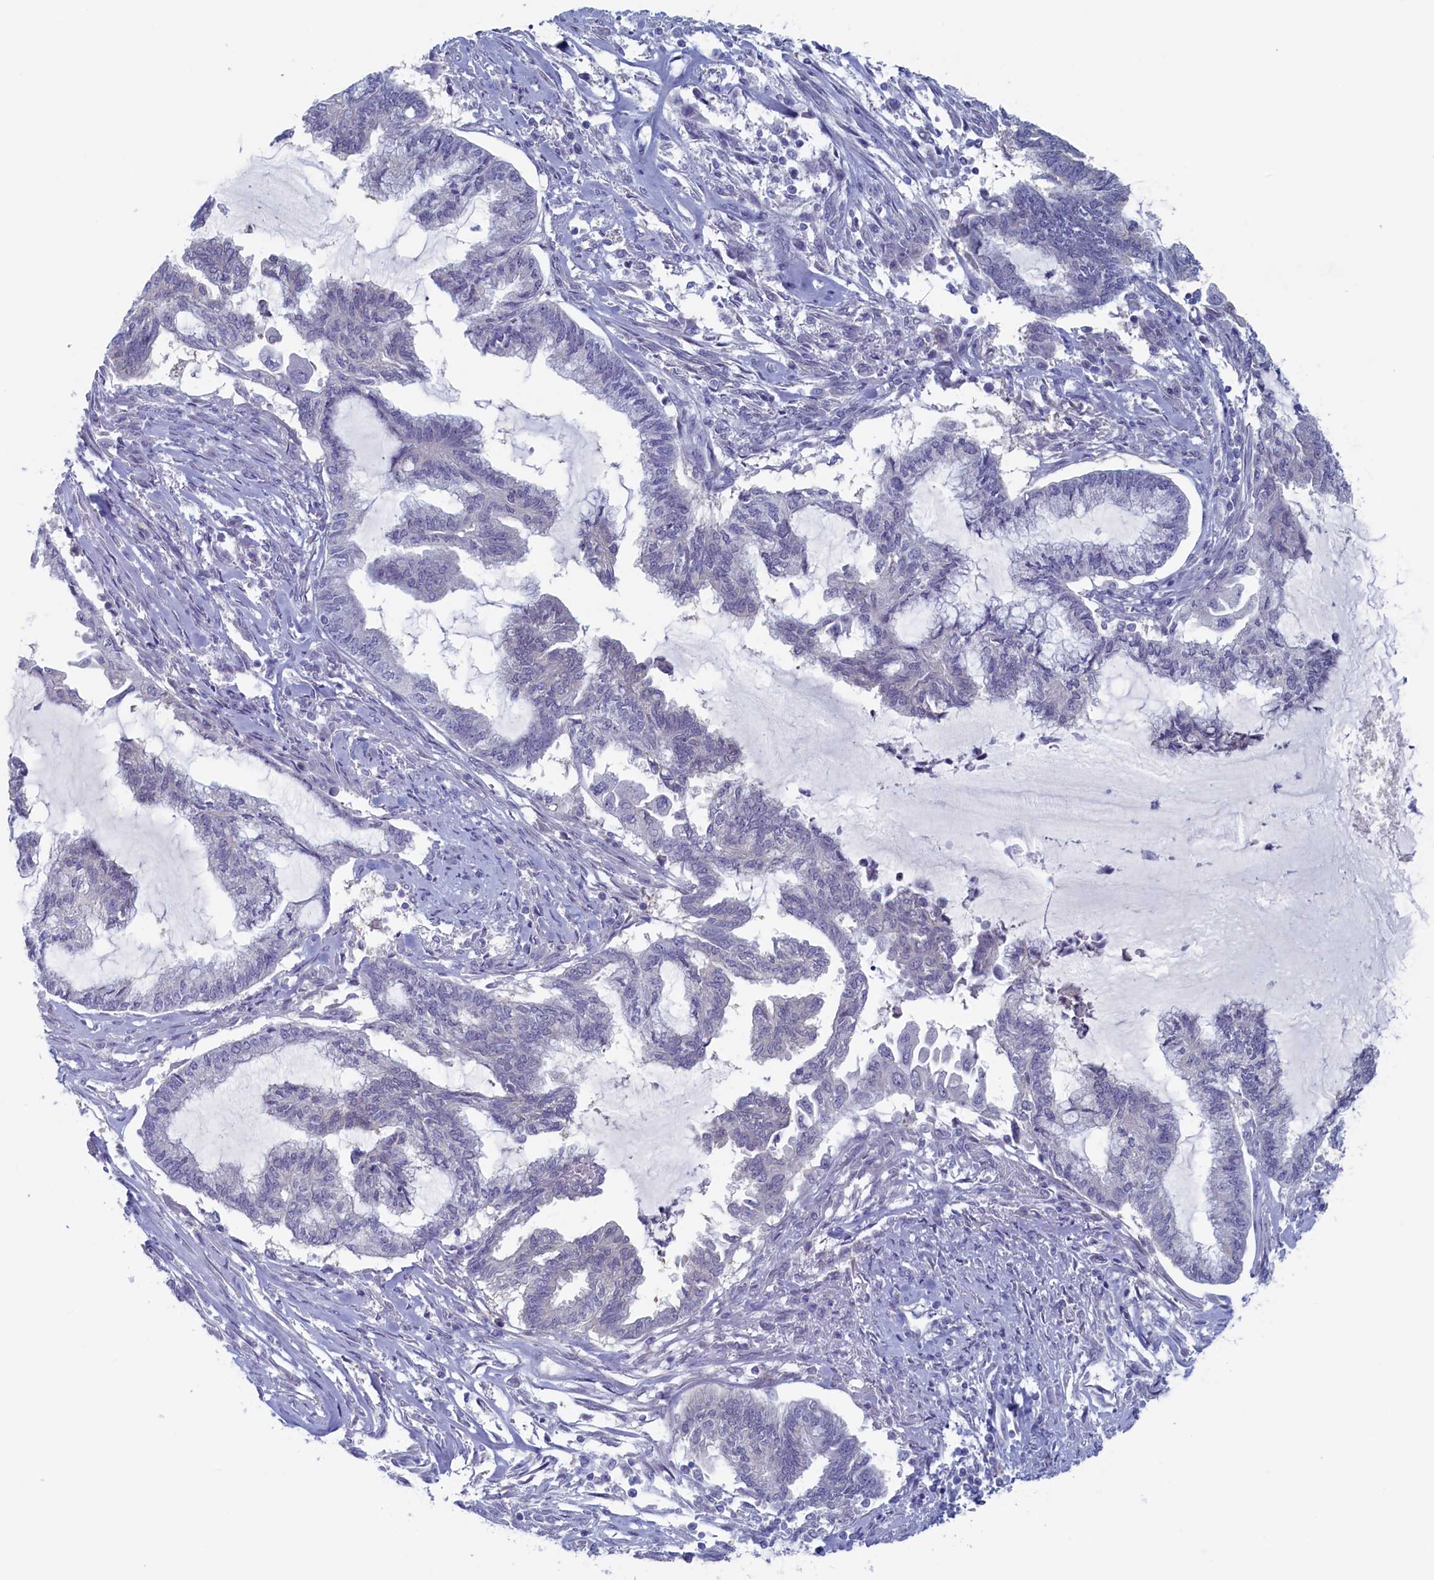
{"staining": {"intensity": "negative", "quantity": "none", "location": "none"}, "tissue": "endometrial cancer", "cell_type": "Tumor cells", "image_type": "cancer", "snomed": [{"axis": "morphology", "description": "Adenocarcinoma, NOS"}, {"axis": "topography", "description": "Endometrium"}], "caption": "Adenocarcinoma (endometrial) was stained to show a protein in brown. There is no significant expression in tumor cells.", "gene": "WDR76", "patient": {"sex": "female", "age": 86}}